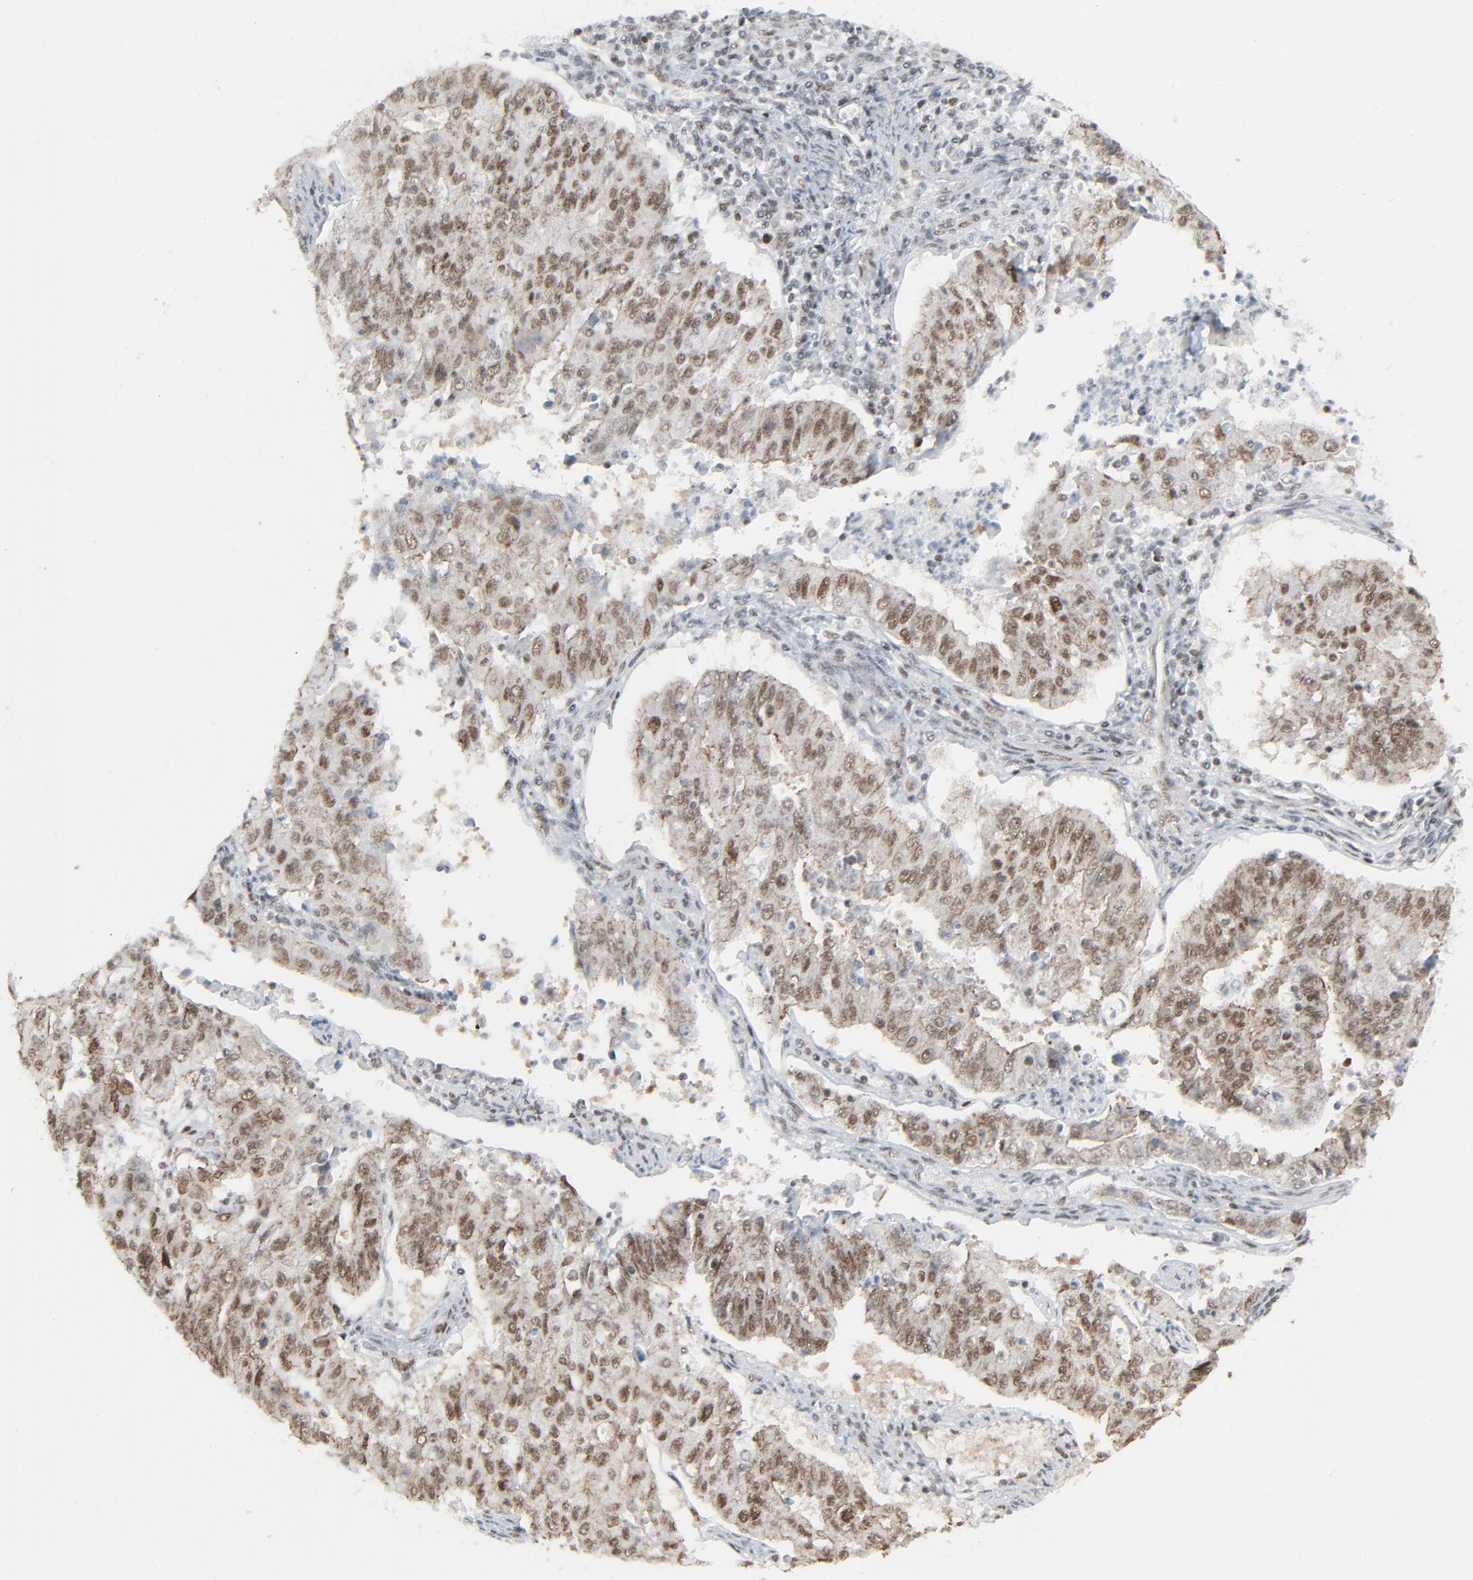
{"staining": {"intensity": "moderate", "quantity": ">75%", "location": "nuclear"}, "tissue": "endometrial cancer", "cell_type": "Tumor cells", "image_type": "cancer", "snomed": [{"axis": "morphology", "description": "Adenocarcinoma, NOS"}, {"axis": "topography", "description": "Endometrium"}], "caption": "Immunohistochemical staining of human endometrial cancer (adenocarcinoma) reveals medium levels of moderate nuclear protein staining in about >75% of tumor cells.", "gene": "FBXO28", "patient": {"sex": "female", "age": 42}}